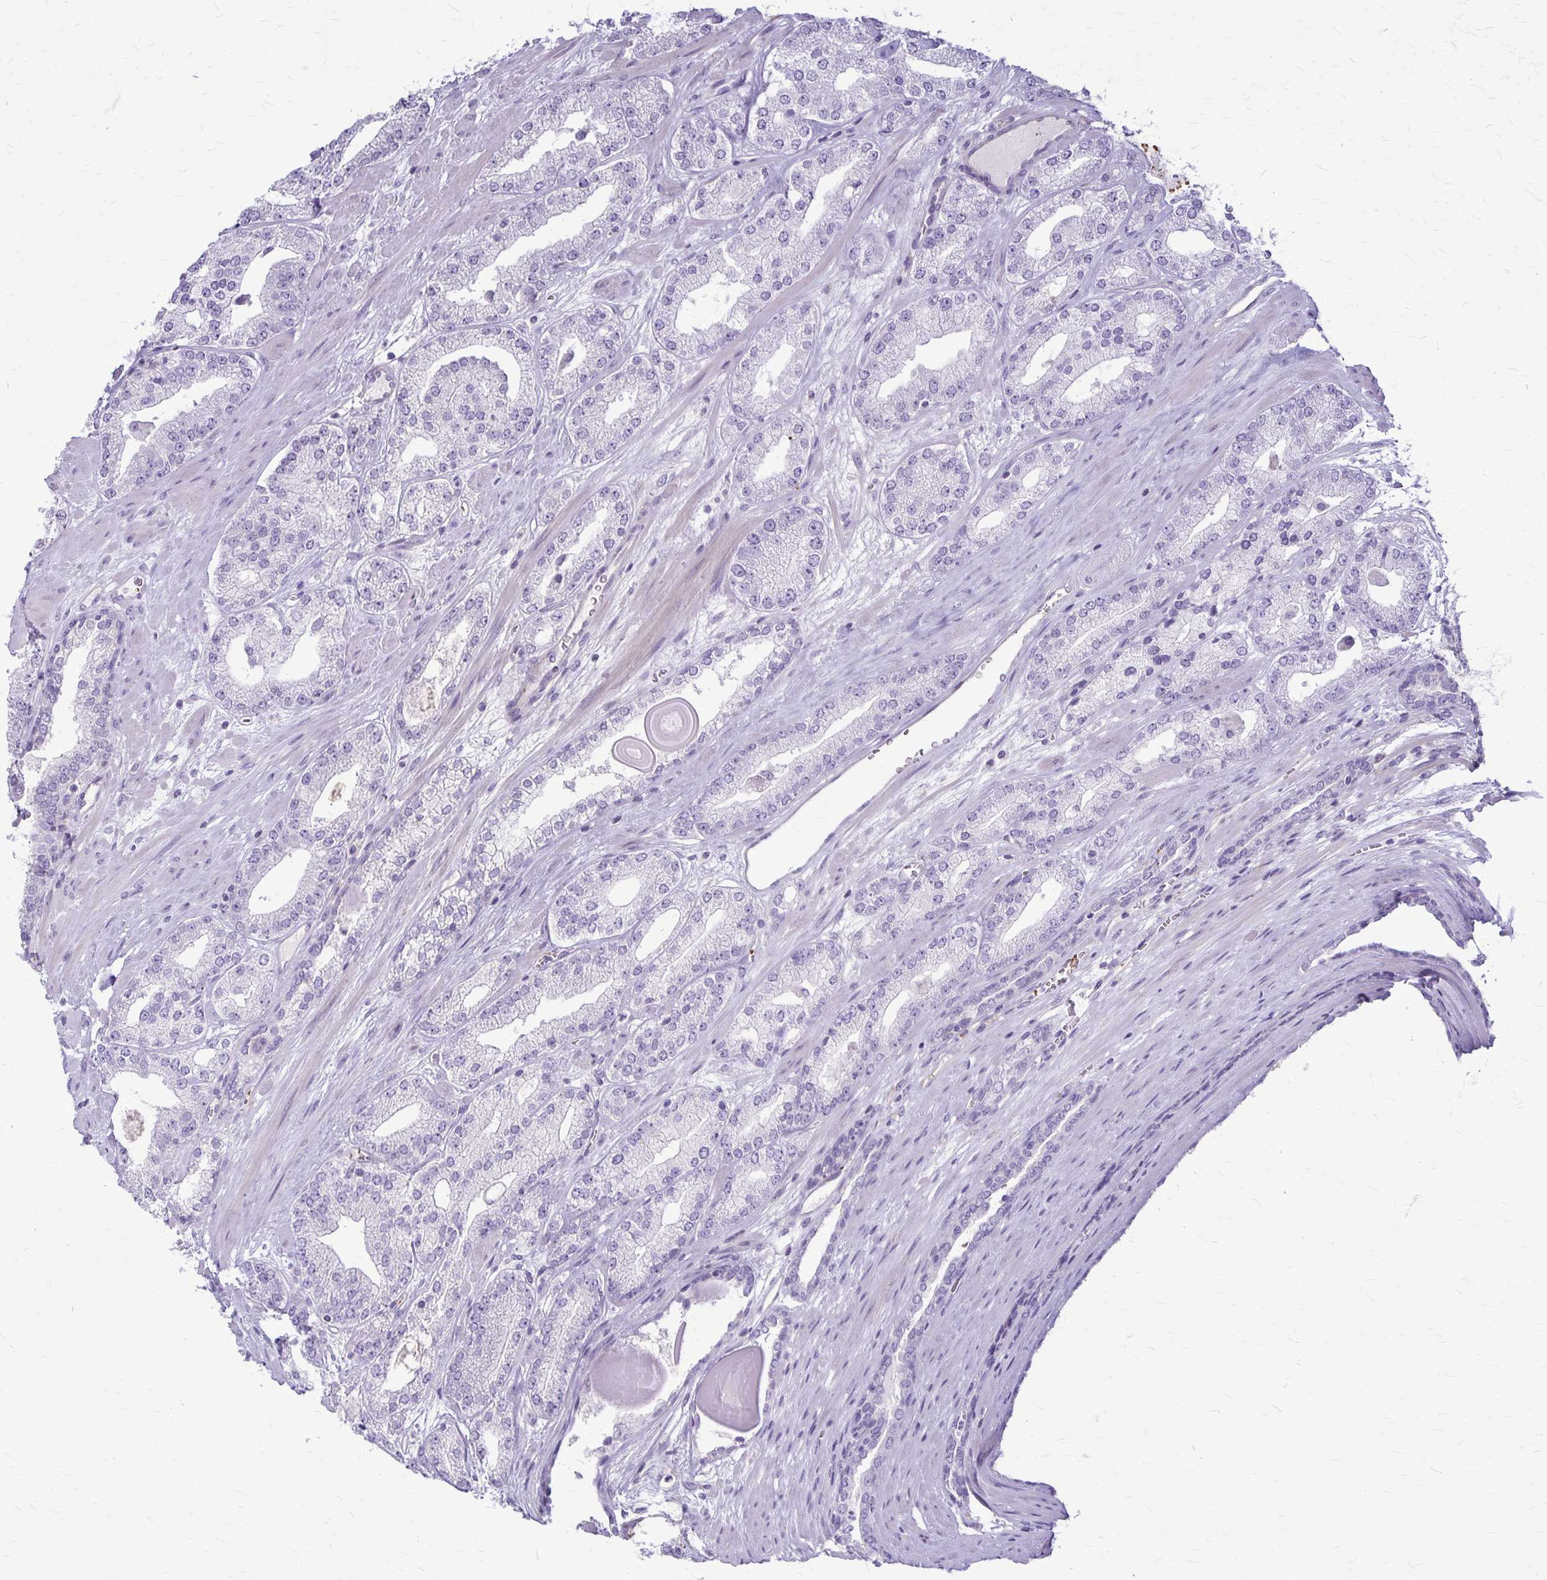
{"staining": {"intensity": "negative", "quantity": "none", "location": "none"}, "tissue": "prostate cancer", "cell_type": "Tumor cells", "image_type": "cancer", "snomed": [{"axis": "morphology", "description": "Adenocarcinoma, High grade"}, {"axis": "topography", "description": "Prostate"}], "caption": "Immunohistochemistry (IHC) photomicrograph of neoplastic tissue: prostate cancer (adenocarcinoma (high-grade)) stained with DAB (3,3'-diaminobenzidine) demonstrates no significant protein staining in tumor cells. Brightfield microscopy of IHC stained with DAB (brown) and hematoxylin (blue), captured at high magnification.", "gene": "GP9", "patient": {"sex": "male", "age": 64}}